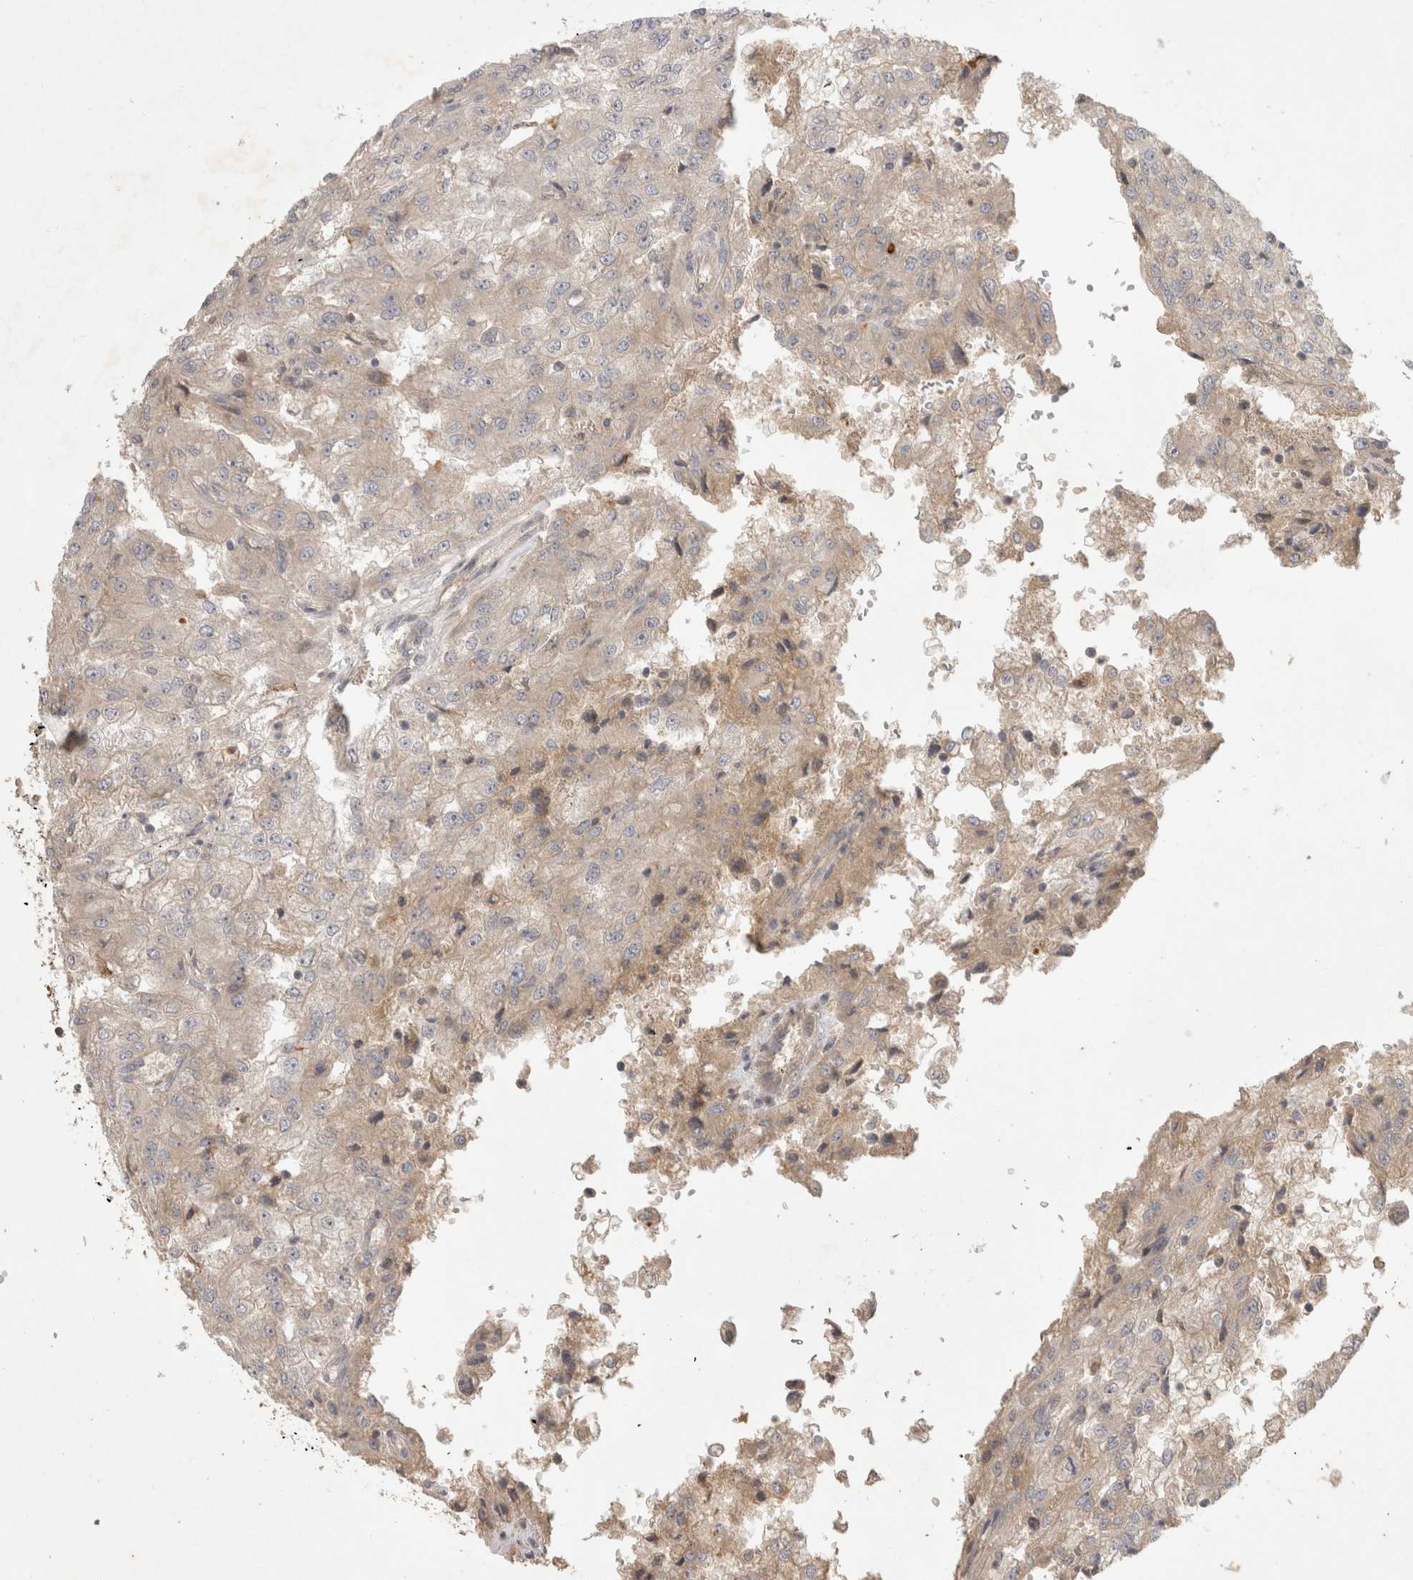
{"staining": {"intensity": "negative", "quantity": "none", "location": "none"}, "tissue": "renal cancer", "cell_type": "Tumor cells", "image_type": "cancer", "snomed": [{"axis": "morphology", "description": "Adenocarcinoma, NOS"}, {"axis": "topography", "description": "Kidney"}], "caption": "This is a histopathology image of immunohistochemistry (IHC) staining of renal cancer (adenocarcinoma), which shows no positivity in tumor cells.", "gene": "PPP1R42", "patient": {"sex": "female", "age": 54}}